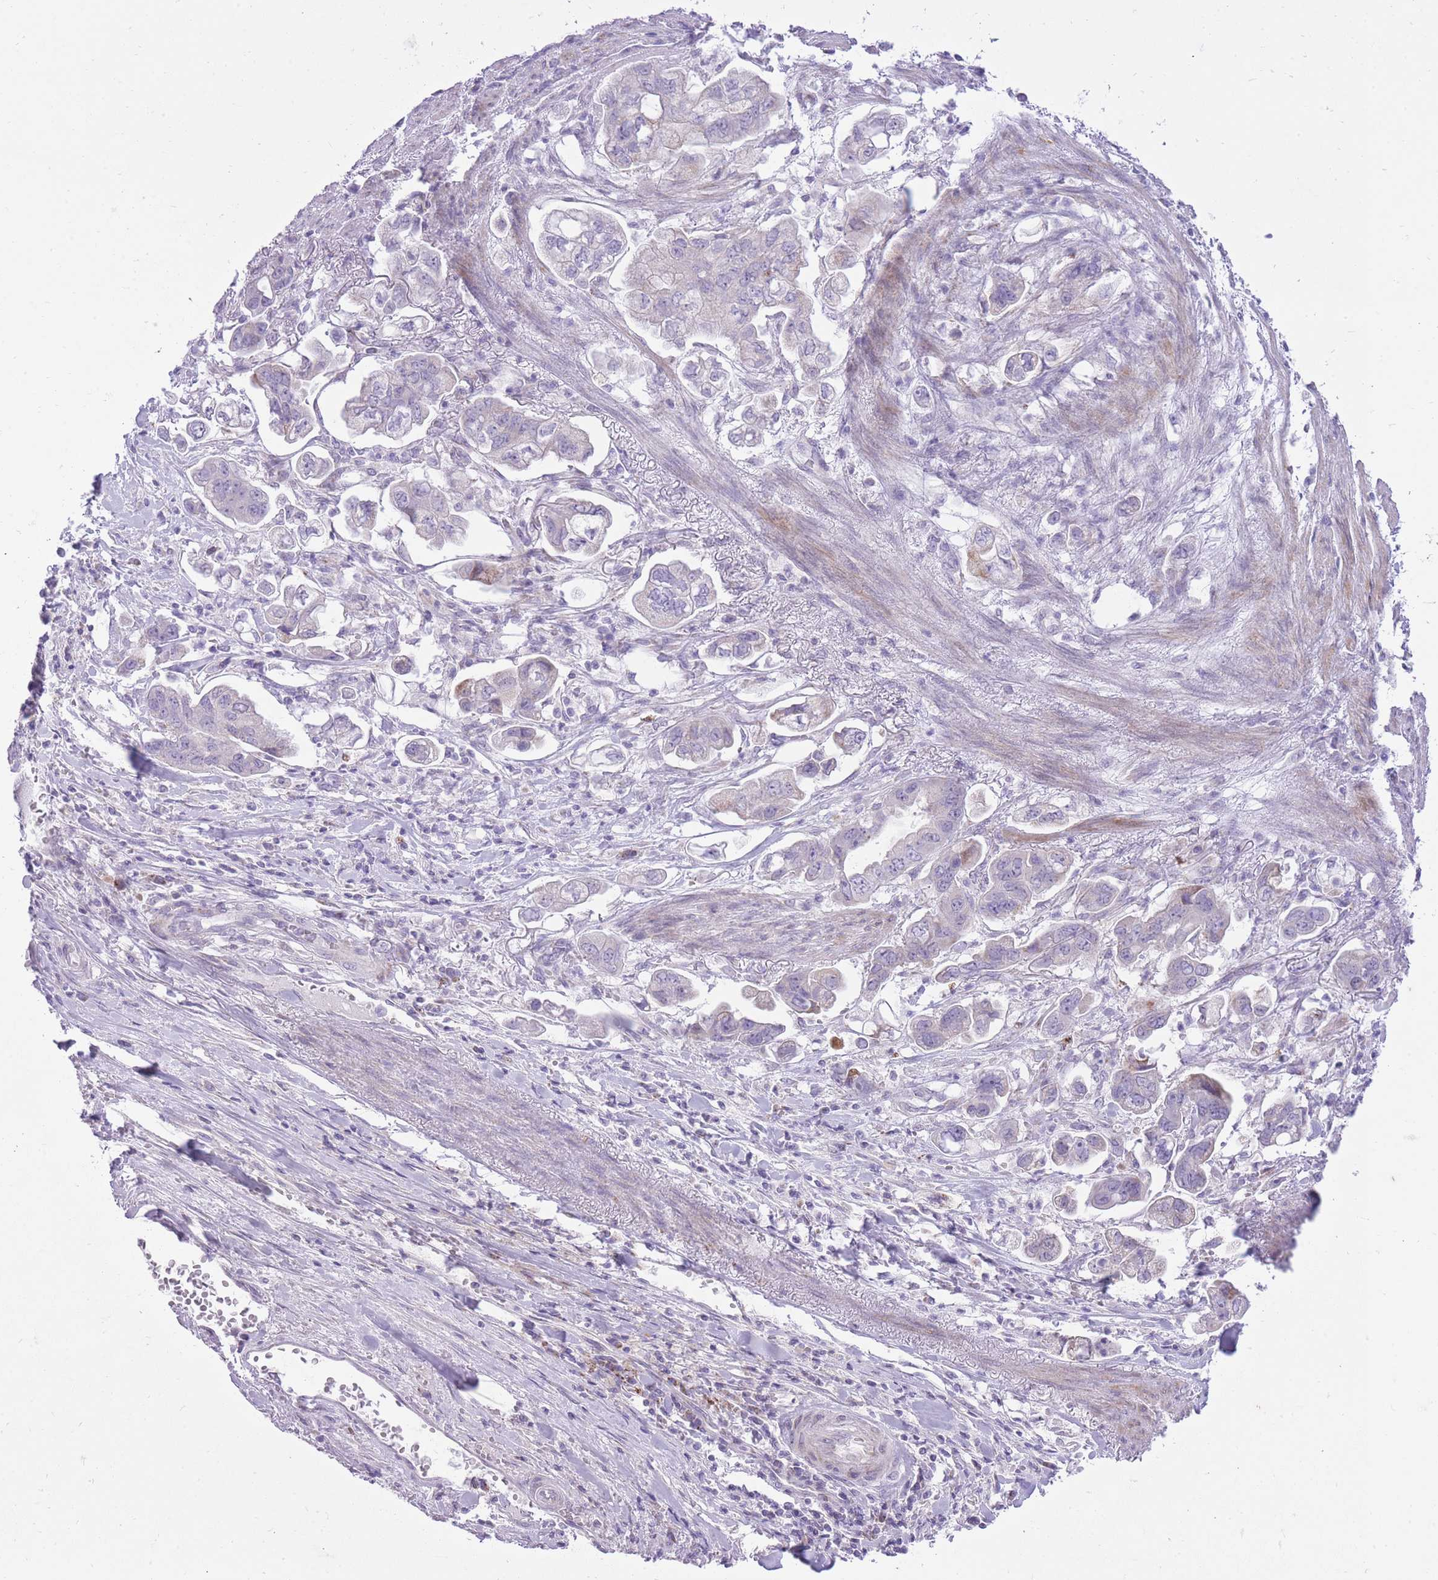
{"staining": {"intensity": "negative", "quantity": "none", "location": "none"}, "tissue": "stomach cancer", "cell_type": "Tumor cells", "image_type": "cancer", "snomed": [{"axis": "morphology", "description": "Adenocarcinoma, NOS"}, {"axis": "topography", "description": "Stomach"}], "caption": "DAB immunohistochemical staining of adenocarcinoma (stomach) reveals no significant positivity in tumor cells.", "gene": "DENND2D", "patient": {"sex": "male", "age": 62}}